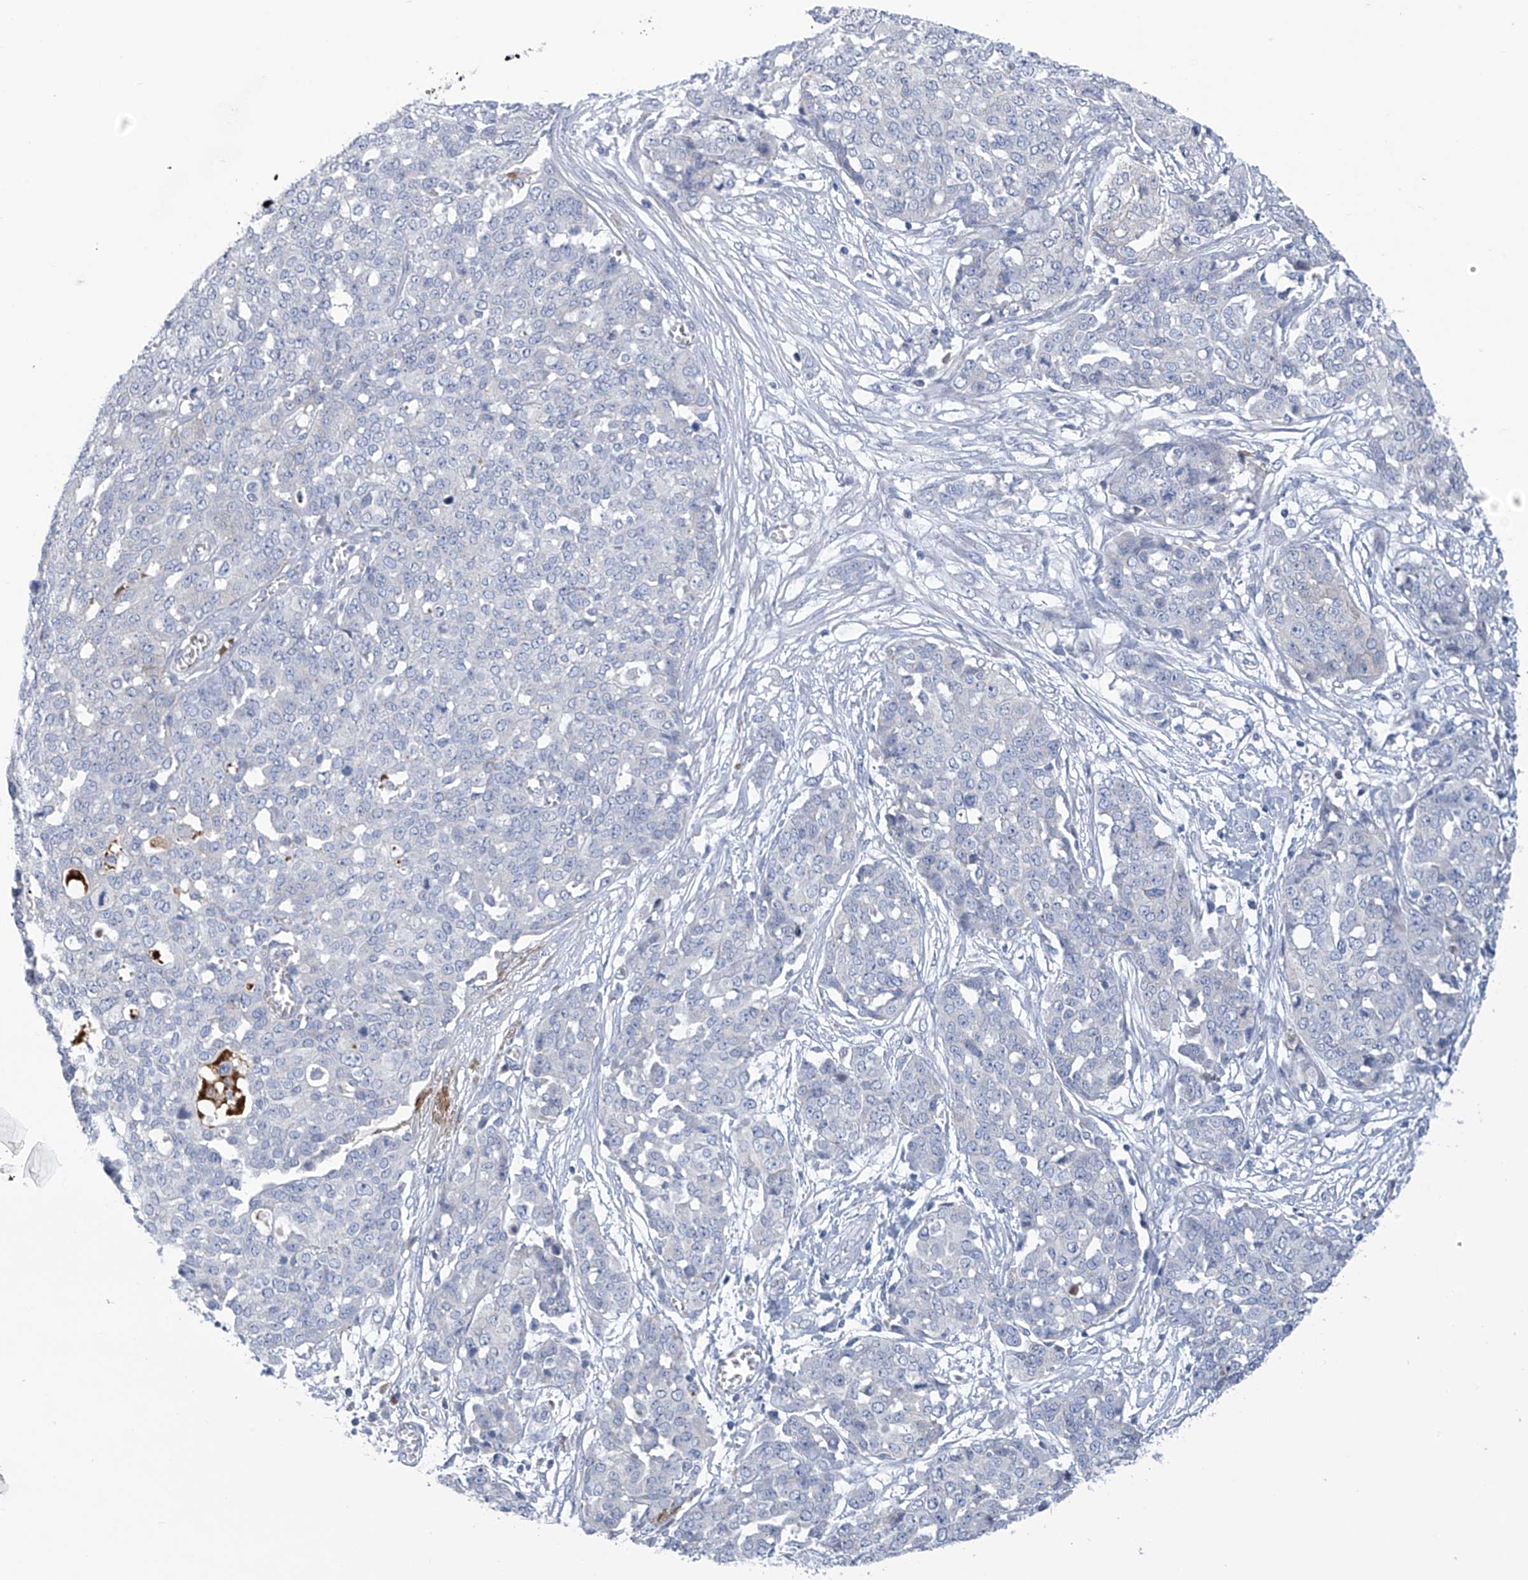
{"staining": {"intensity": "negative", "quantity": "none", "location": "none"}, "tissue": "ovarian cancer", "cell_type": "Tumor cells", "image_type": "cancer", "snomed": [{"axis": "morphology", "description": "Cystadenocarcinoma, serous, NOS"}, {"axis": "topography", "description": "Soft tissue"}, {"axis": "topography", "description": "Ovary"}], "caption": "The IHC histopathology image has no significant staining in tumor cells of ovarian cancer (serous cystadenocarcinoma) tissue. (Brightfield microscopy of DAB immunohistochemistry at high magnification).", "gene": "SLCO4A1", "patient": {"sex": "female", "age": 57}}